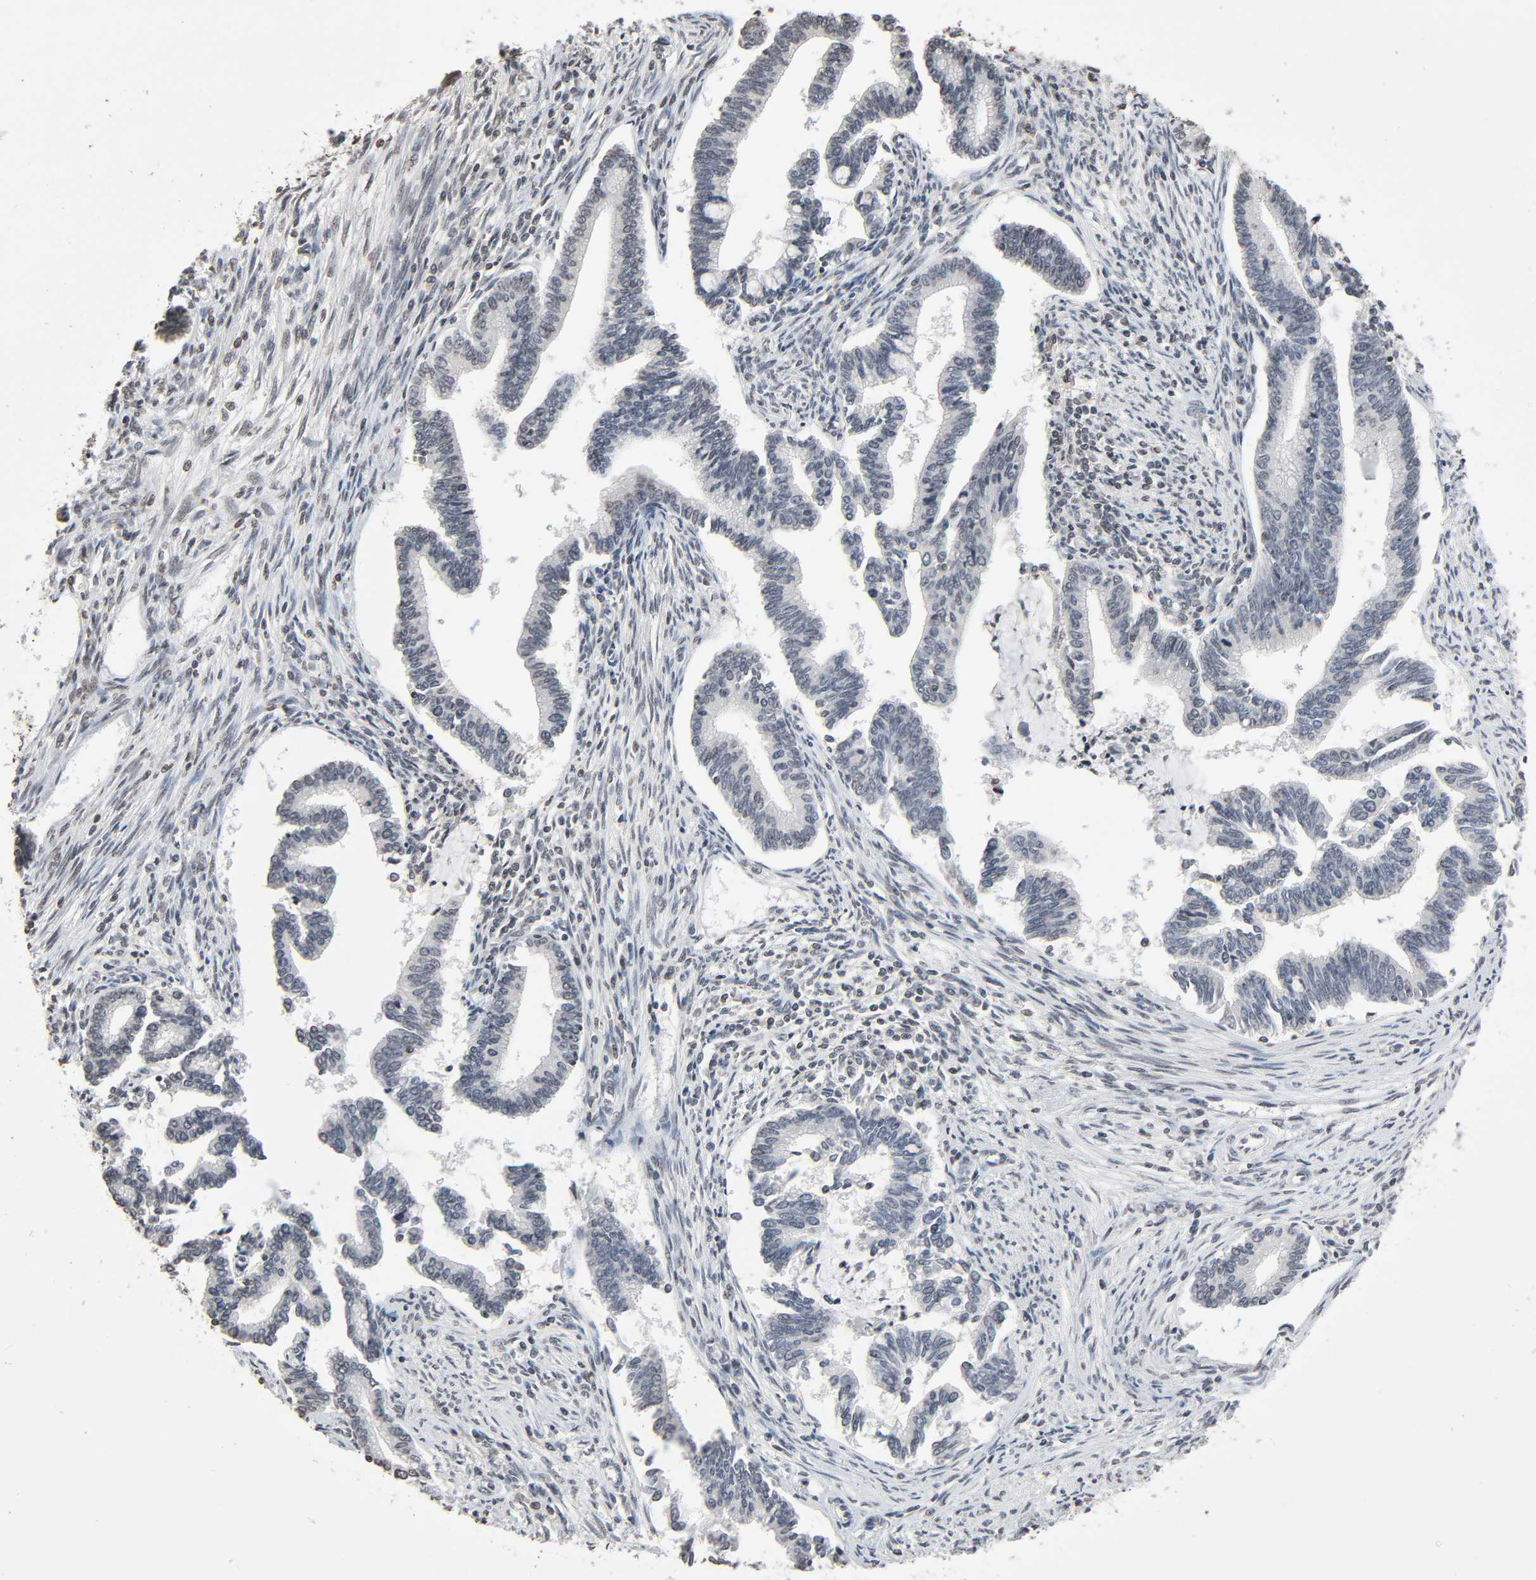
{"staining": {"intensity": "negative", "quantity": "none", "location": "none"}, "tissue": "cervical cancer", "cell_type": "Tumor cells", "image_type": "cancer", "snomed": [{"axis": "morphology", "description": "Adenocarcinoma, NOS"}, {"axis": "topography", "description": "Cervix"}], "caption": "Cervical adenocarcinoma stained for a protein using IHC exhibits no staining tumor cells.", "gene": "STK4", "patient": {"sex": "female", "age": 36}}